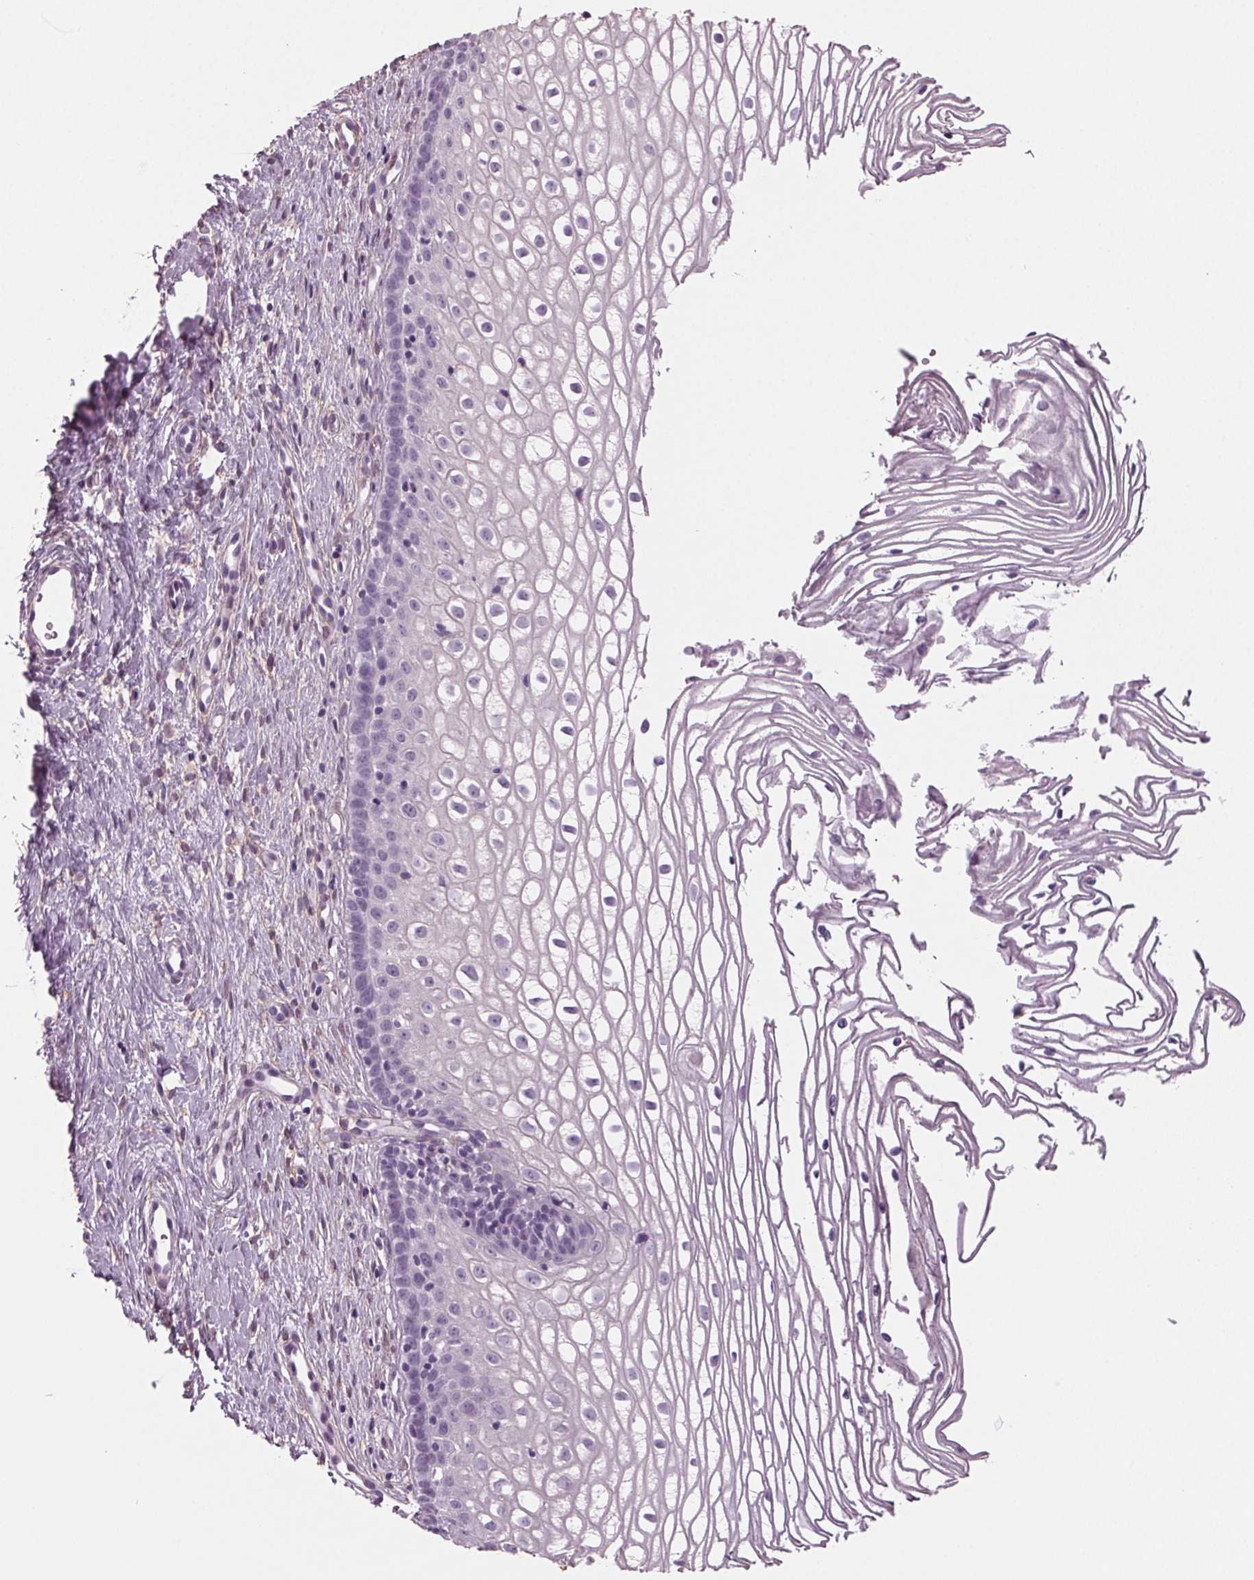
{"staining": {"intensity": "negative", "quantity": "none", "location": "none"}, "tissue": "cervix", "cell_type": "Glandular cells", "image_type": "normal", "snomed": [{"axis": "morphology", "description": "Normal tissue, NOS"}, {"axis": "topography", "description": "Cervix"}], "caption": "Cervix was stained to show a protein in brown. There is no significant positivity in glandular cells.", "gene": "BHLHE22", "patient": {"sex": "female", "age": 40}}